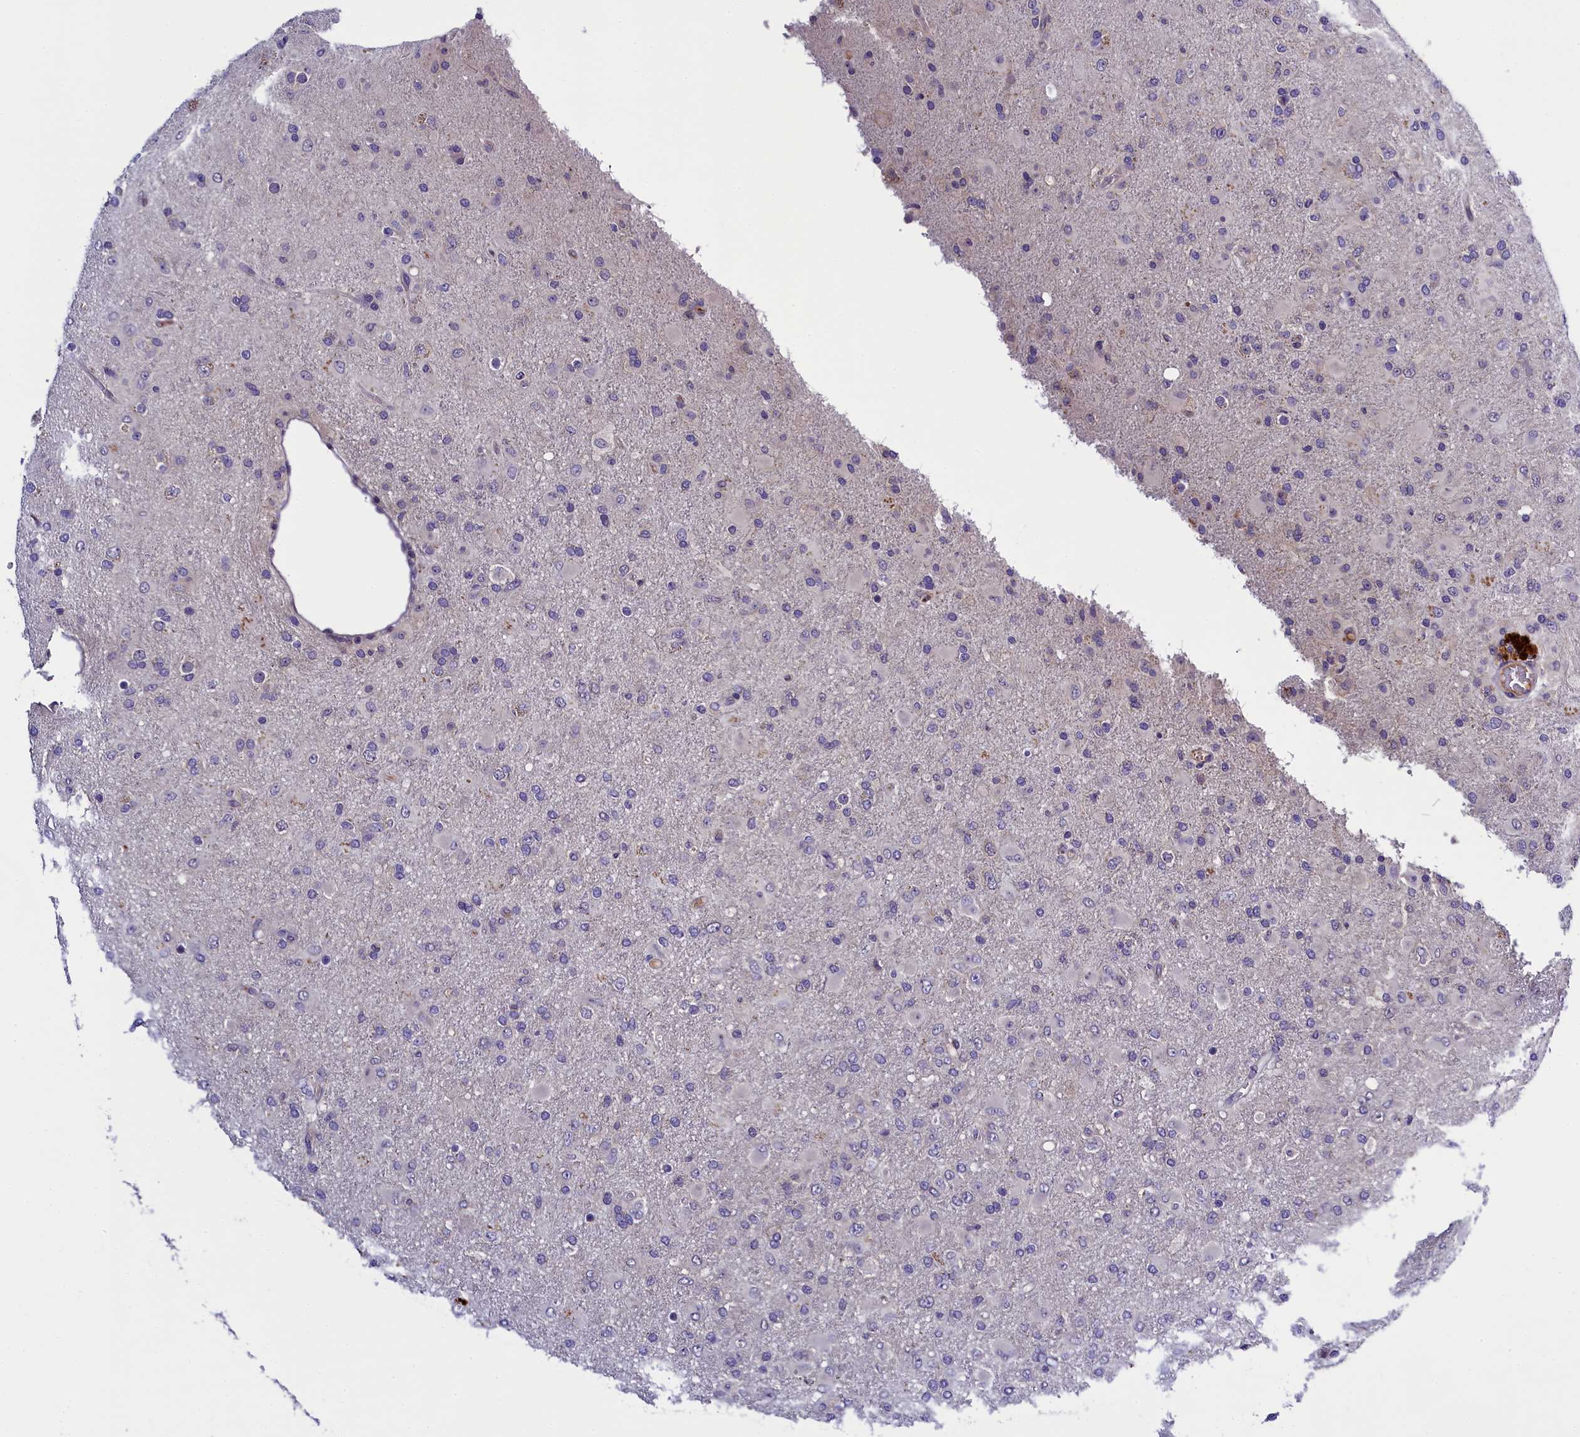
{"staining": {"intensity": "negative", "quantity": "none", "location": "none"}, "tissue": "glioma", "cell_type": "Tumor cells", "image_type": "cancer", "snomed": [{"axis": "morphology", "description": "Glioma, malignant, Low grade"}, {"axis": "topography", "description": "Brain"}], "caption": "Immunohistochemical staining of glioma displays no significant positivity in tumor cells.", "gene": "ENKD1", "patient": {"sex": "male", "age": 65}}